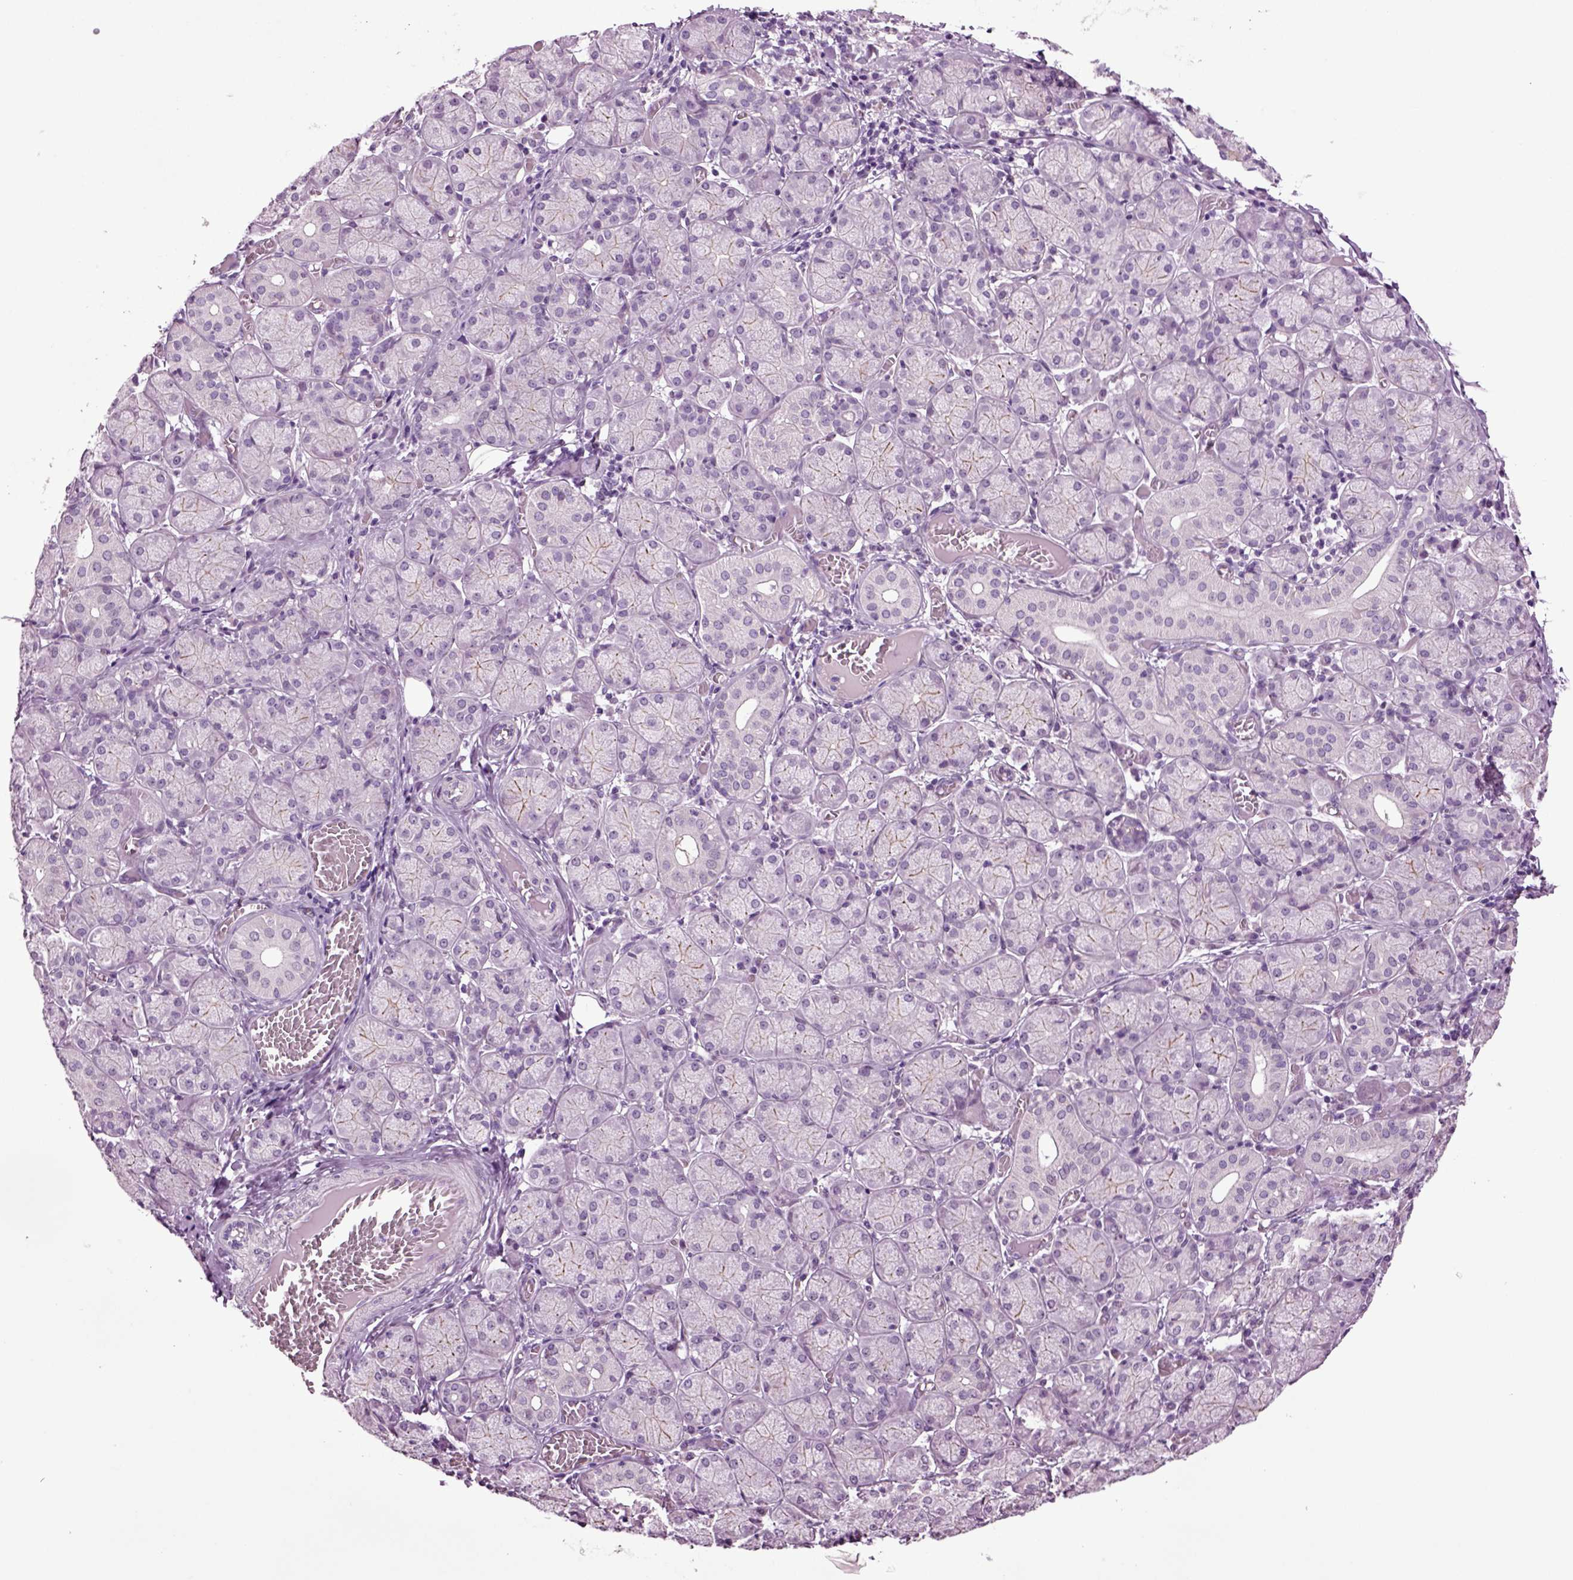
{"staining": {"intensity": "negative", "quantity": "none", "location": "none"}, "tissue": "salivary gland", "cell_type": "Glandular cells", "image_type": "normal", "snomed": [{"axis": "morphology", "description": "Normal tissue, NOS"}, {"axis": "topography", "description": "Salivary gland"}, {"axis": "topography", "description": "Peripheral nerve tissue"}], "caption": "DAB (3,3'-diaminobenzidine) immunohistochemical staining of benign salivary gland exhibits no significant staining in glandular cells. Brightfield microscopy of immunohistochemistry (IHC) stained with DAB (brown) and hematoxylin (blue), captured at high magnification.", "gene": "PLCH2", "patient": {"sex": "female", "age": 24}}